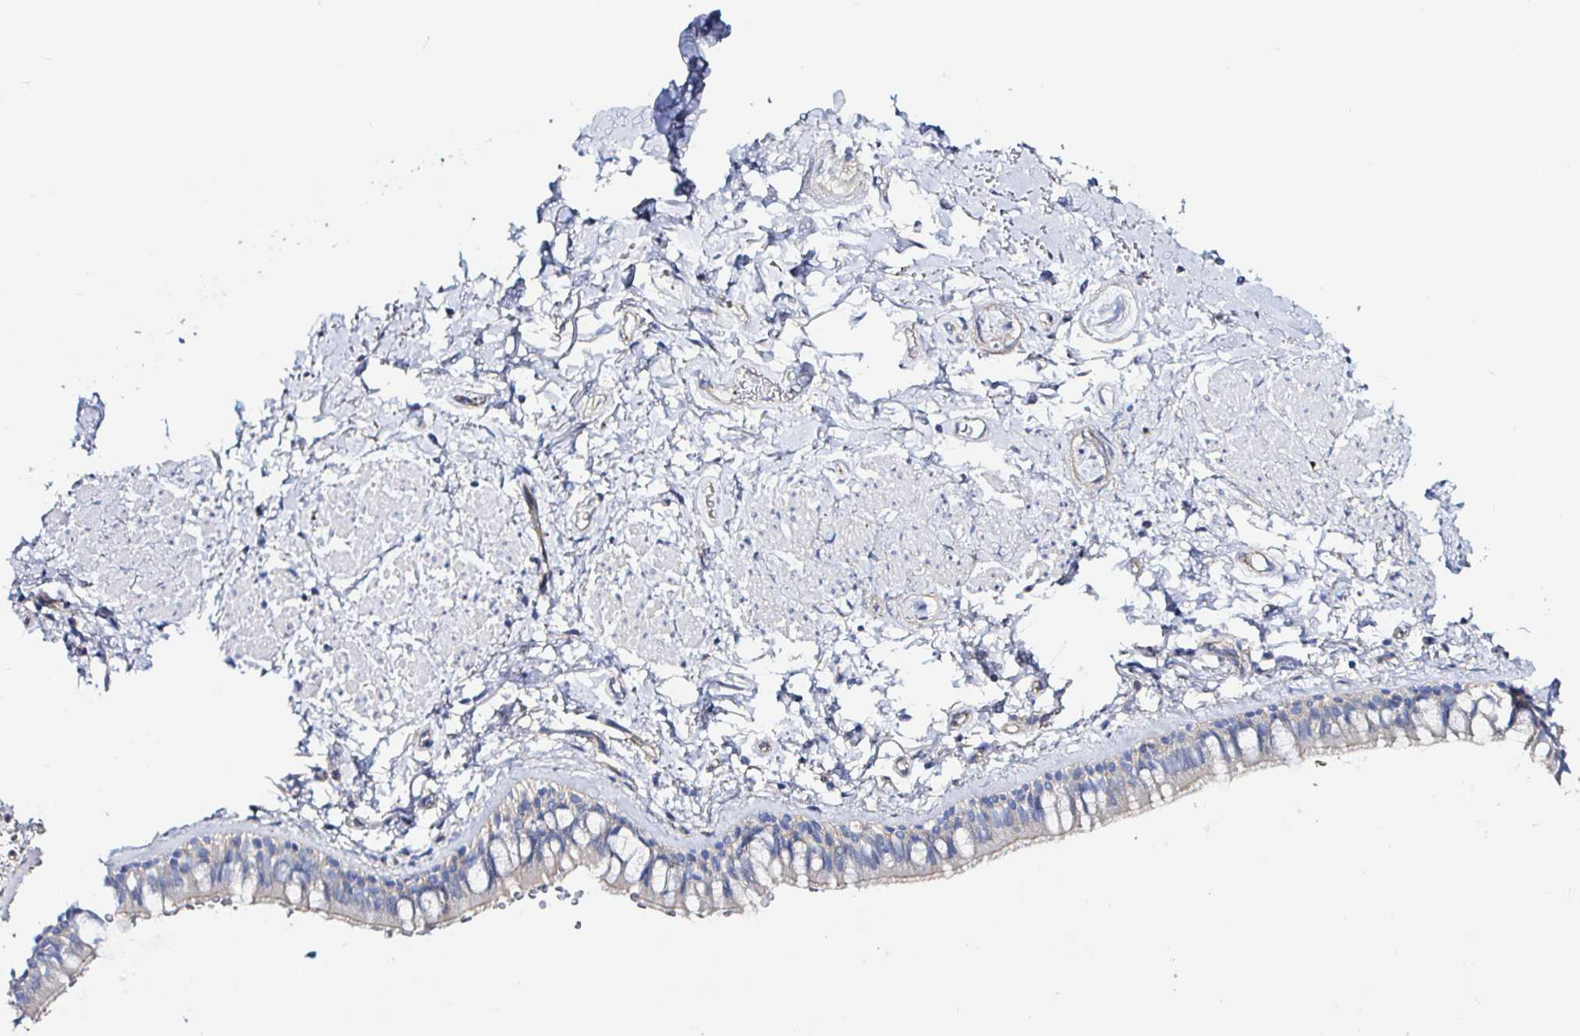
{"staining": {"intensity": "negative", "quantity": "none", "location": "none"}, "tissue": "bronchus", "cell_type": "Respiratory epithelial cells", "image_type": "normal", "snomed": [{"axis": "morphology", "description": "Normal tissue, NOS"}, {"axis": "topography", "description": "Lymph node"}, {"axis": "topography", "description": "Cartilage tissue"}, {"axis": "topography", "description": "Bronchus"}], "caption": "Protein analysis of unremarkable bronchus reveals no significant positivity in respiratory epithelial cells.", "gene": "ARL4D", "patient": {"sex": "female", "age": 70}}